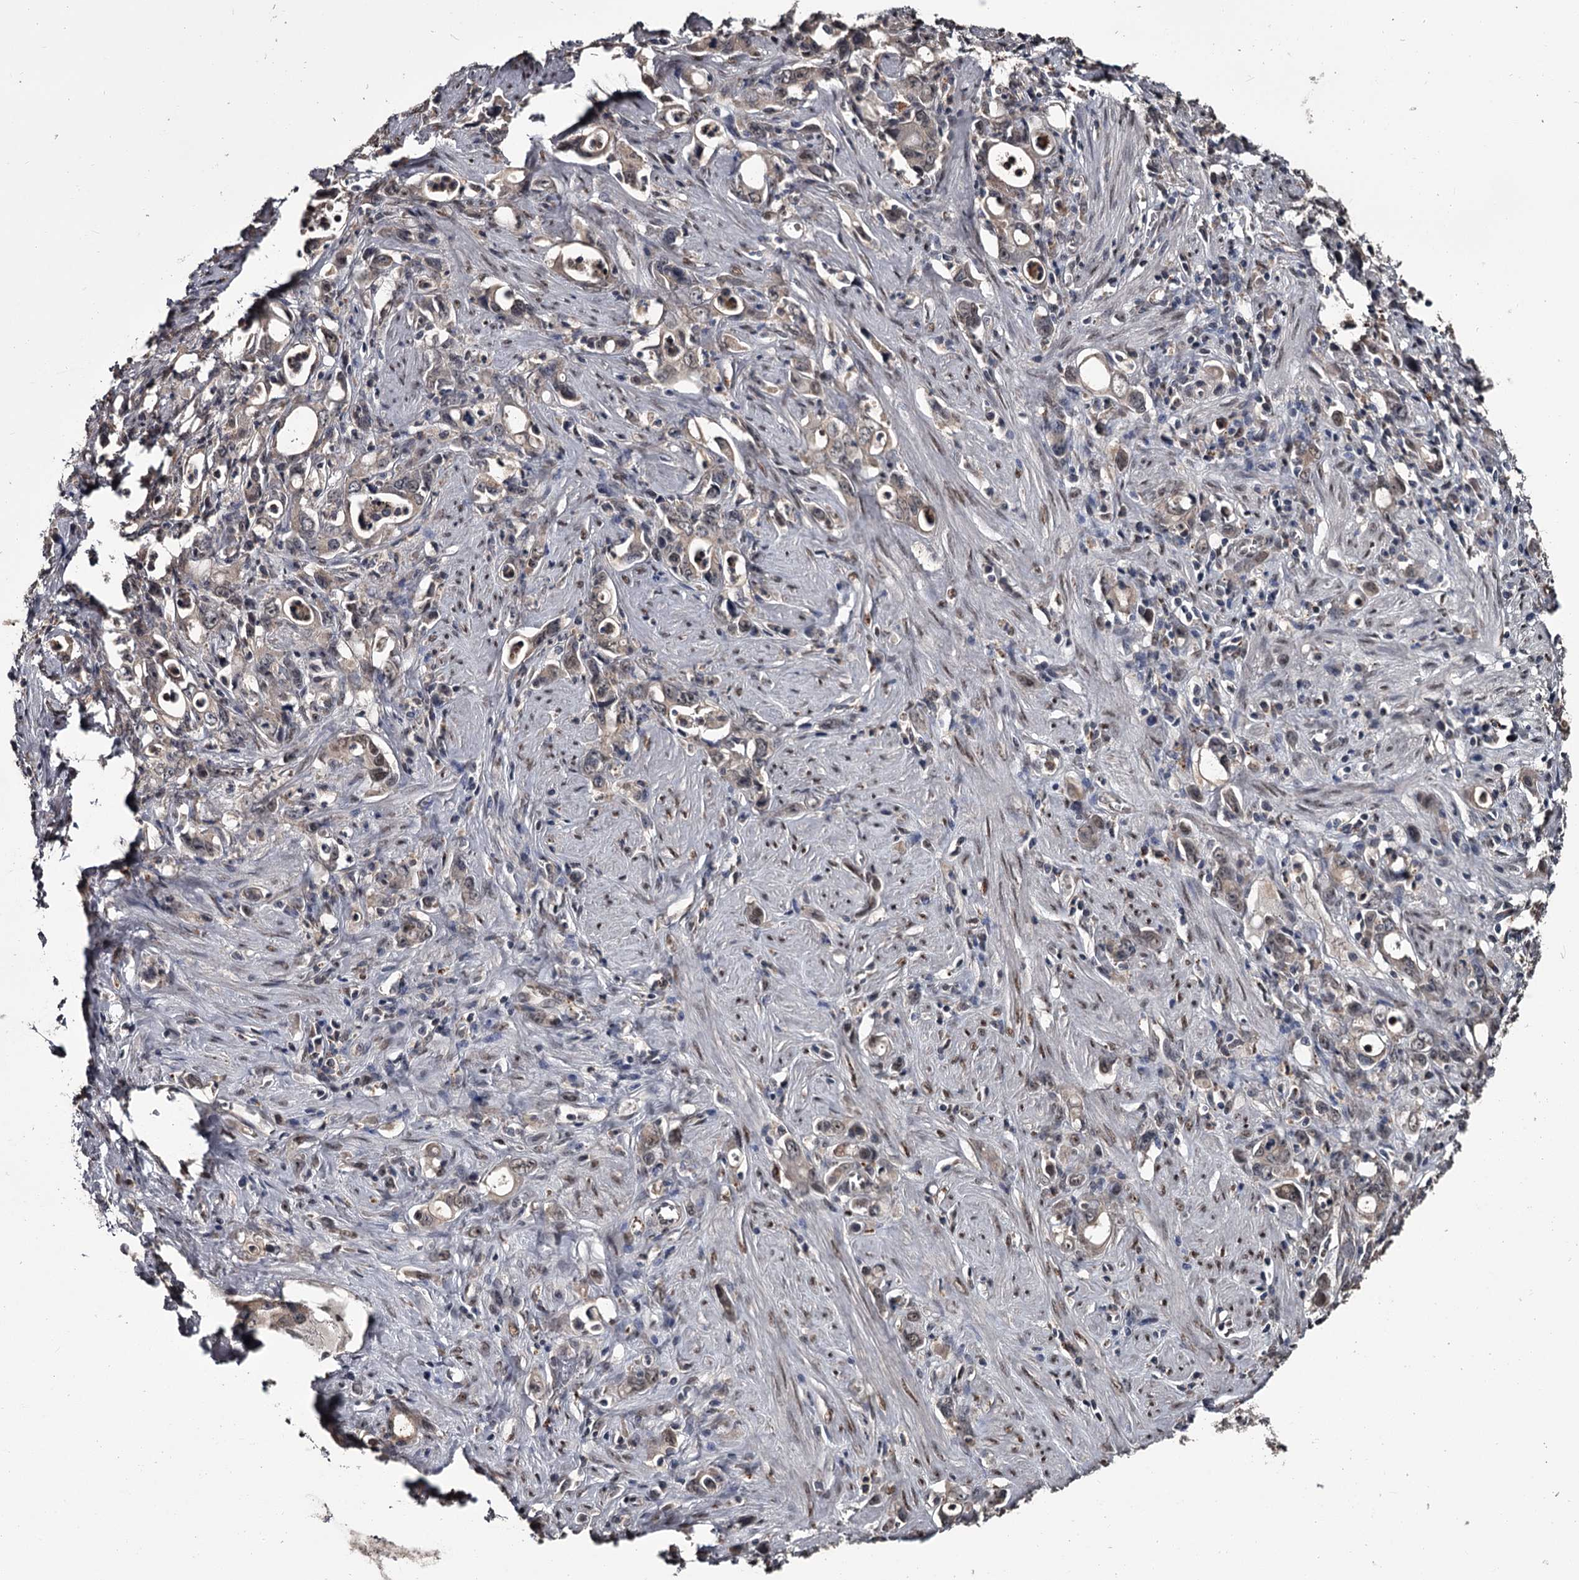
{"staining": {"intensity": "weak", "quantity": "25%-75%", "location": "cytoplasmic/membranous,nuclear"}, "tissue": "stomach cancer", "cell_type": "Tumor cells", "image_type": "cancer", "snomed": [{"axis": "morphology", "description": "Adenocarcinoma, NOS"}, {"axis": "topography", "description": "Stomach, lower"}], "caption": "Protein expression analysis of stomach cancer exhibits weak cytoplasmic/membranous and nuclear positivity in approximately 25%-75% of tumor cells.", "gene": "PRPF40B", "patient": {"sex": "female", "age": 43}}